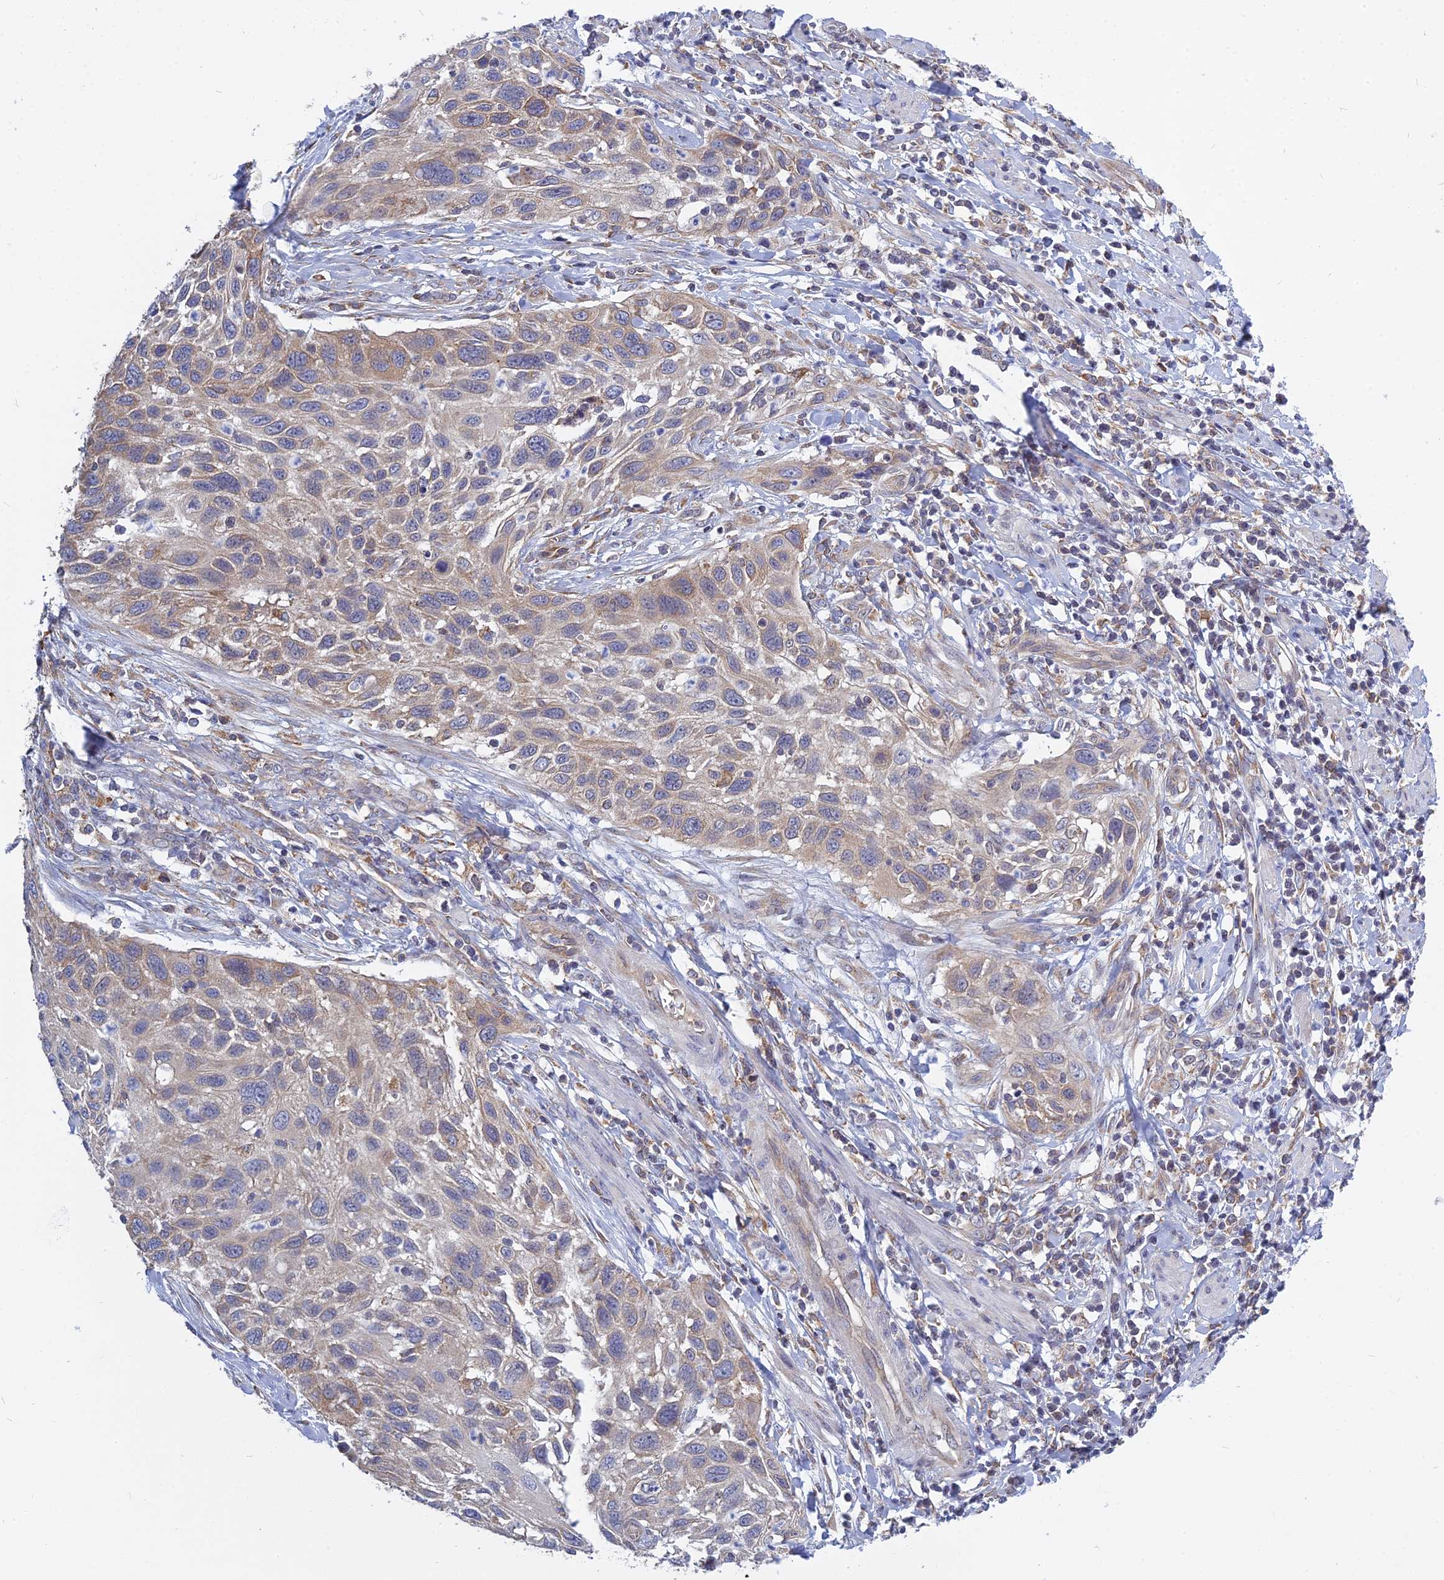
{"staining": {"intensity": "weak", "quantity": "<25%", "location": "cytoplasmic/membranous"}, "tissue": "cervical cancer", "cell_type": "Tumor cells", "image_type": "cancer", "snomed": [{"axis": "morphology", "description": "Squamous cell carcinoma, NOS"}, {"axis": "topography", "description": "Cervix"}], "caption": "Immunohistochemistry of cervical squamous cell carcinoma reveals no staining in tumor cells.", "gene": "KIAA1143", "patient": {"sex": "female", "age": 70}}